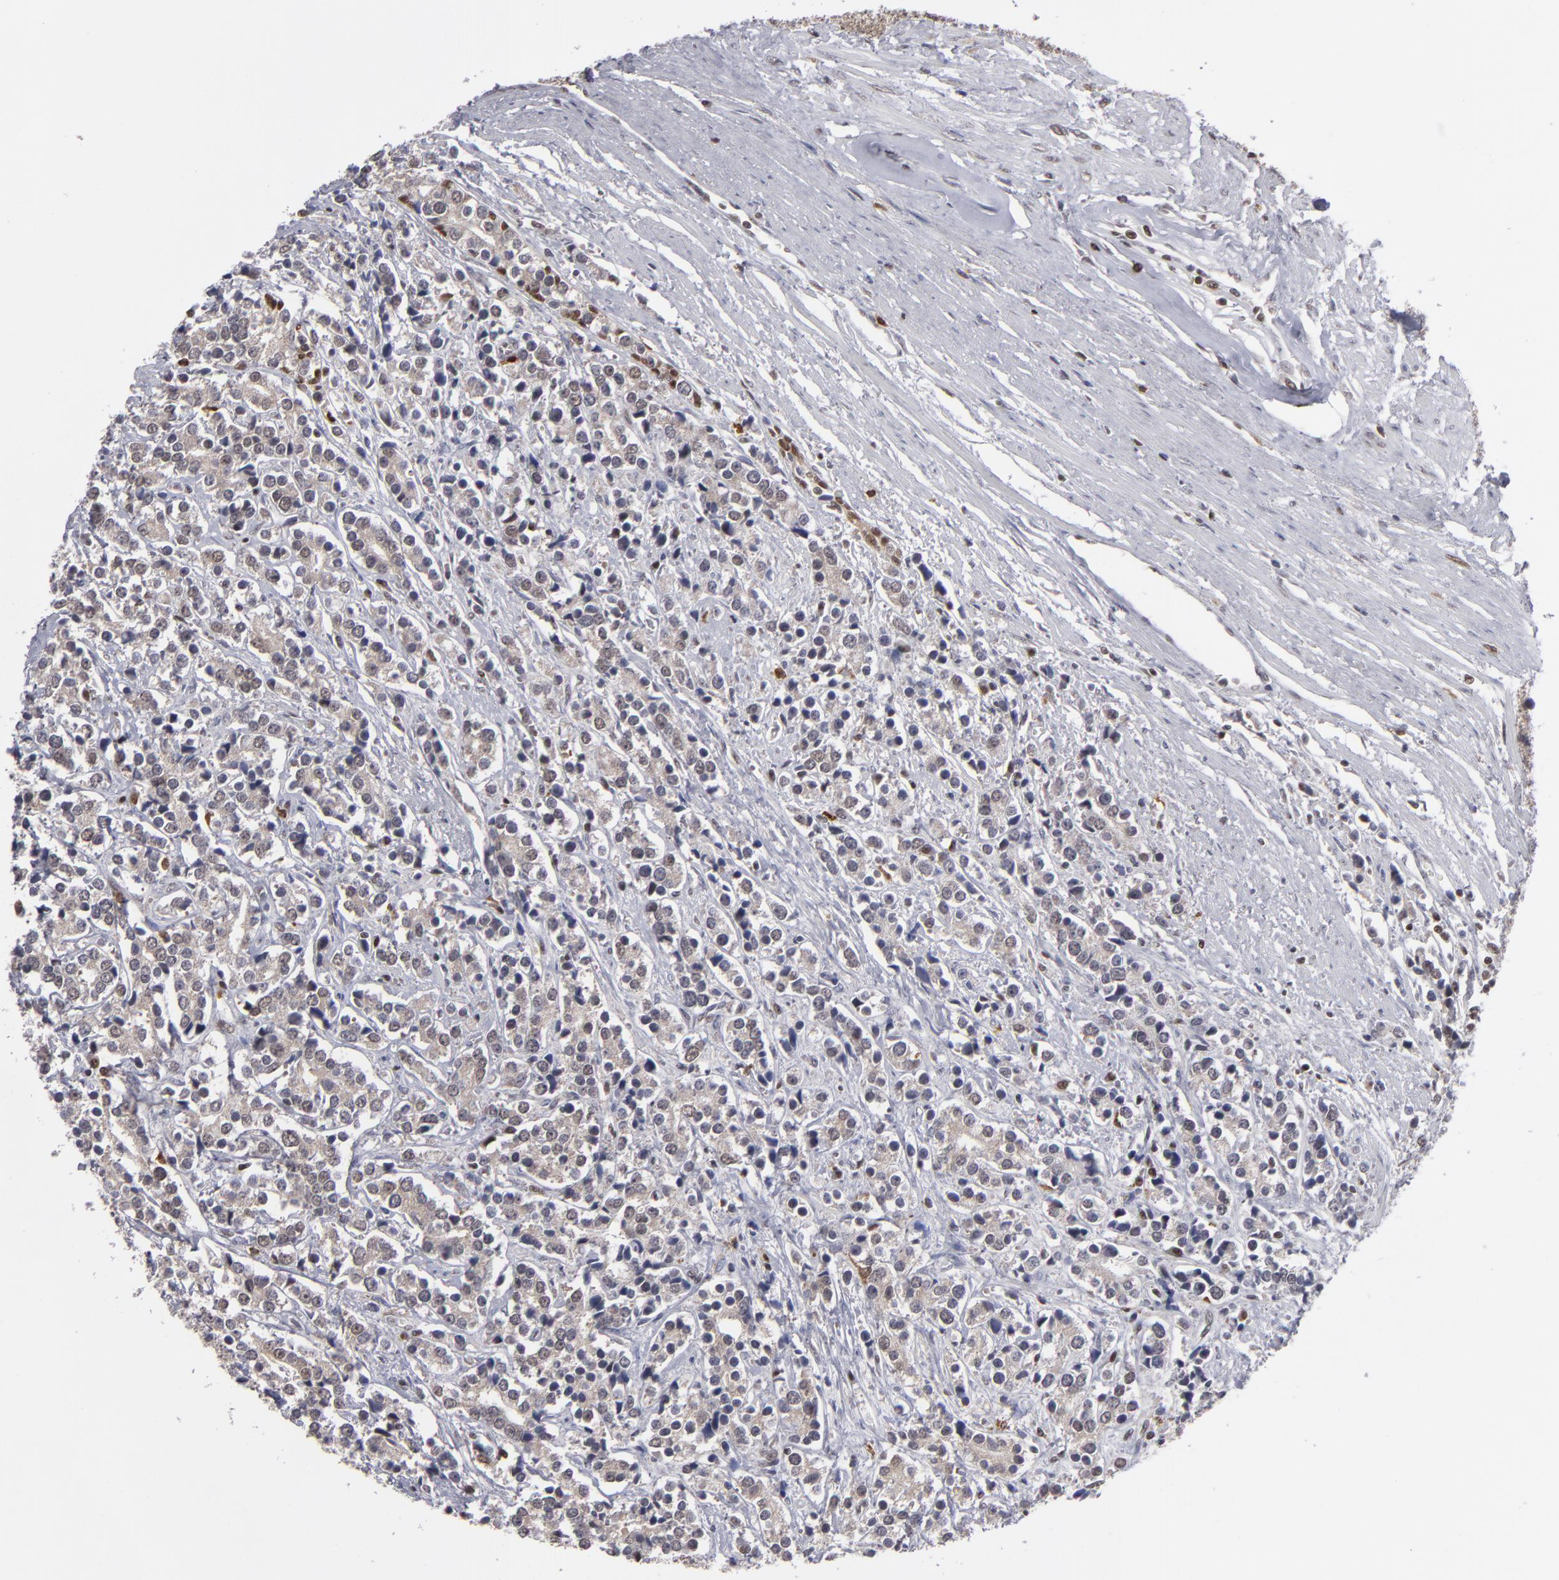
{"staining": {"intensity": "weak", "quantity": ">75%", "location": "cytoplasmic/membranous,nuclear"}, "tissue": "prostate cancer", "cell_type": "Tumor cells", "image_type": "cancer", "snomed": [{"axis": "morphology", "description": "Adenocarcinoma, High grade"}, {"axis": "topography", "description": "Prostate"}], "caption": "Immunohistochemical staining of human high-grade adenocarcinoma (prostate) displays low levels of weak cytoplasmic/membranous and nuclear protein staining in approximately >75% of tumor cells.", "gene": "GSR", "patient": {"sex": "male", "age": 71}}